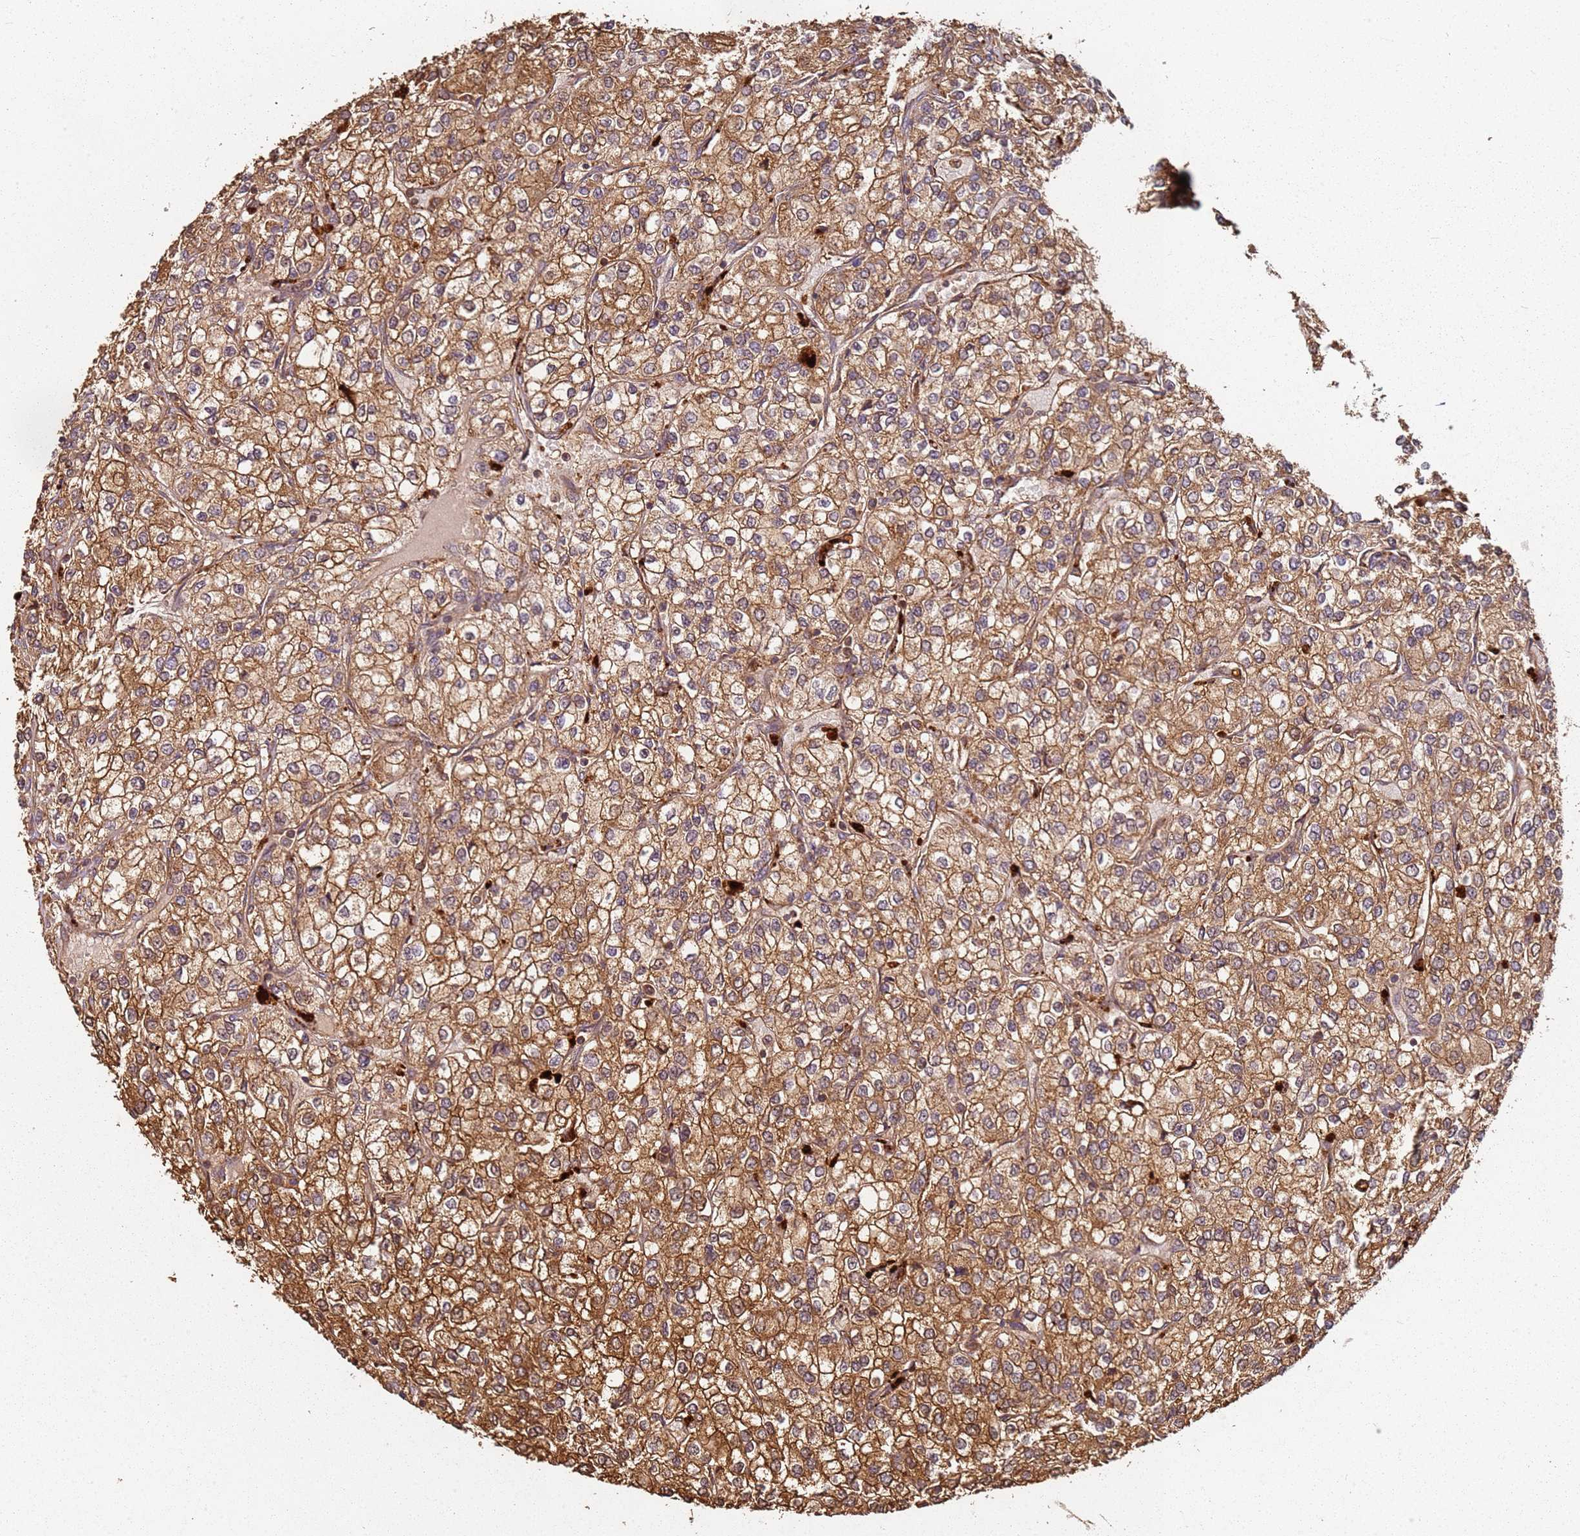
{"staining": {"intensity": "moderate", "quantity": ">75%", "location": "cytoplasmic/membranous"}, "tissue": "renal cancer", "cell_type": "Tumor cells", "image_type": "cancer", "snomed": [{"axis": "morphology", "description": "Adenocarcinoma, NOS"}, {"axis": "topography", "description": "Kidney"}], "caption": "There is medium levels of moderate cytoplasmic/membranous positivity in tumor cells of renal cancer, as demonstrated by immunohistochemical staining (brown color).", "gene": "SCGB2B2", "patient": {"sex": "male", "age": 80}}